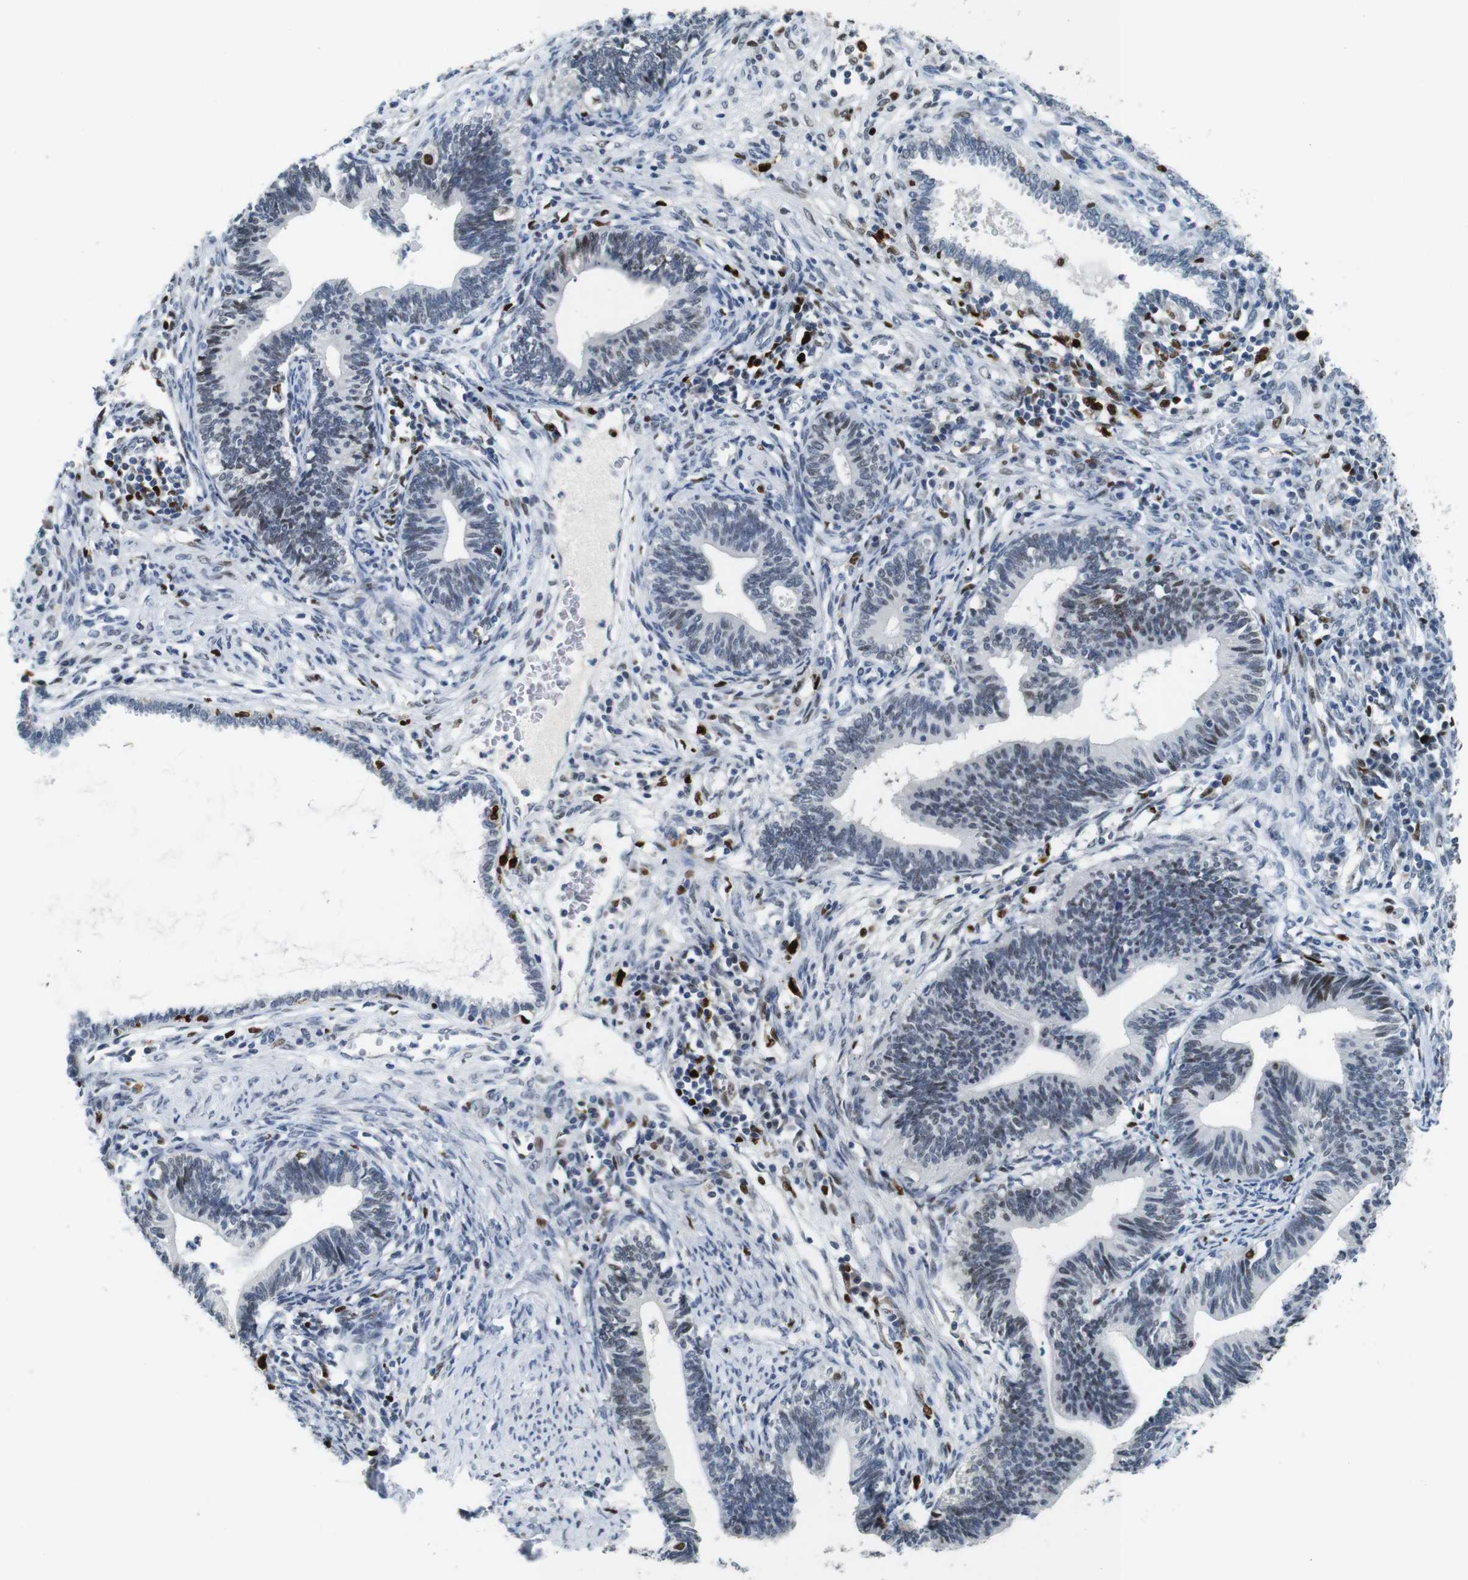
{"staining": {"intensity": "moderate", "quantity": "<25%", "location": "nuclear"}, "tissue": "cervical cancer", "cell_type": "Tumor cells", "image_type": "cancer", "snomed": [{"axis": "morphology", "description": "Adenocarcinoma, NOS"}, {"axis": "topography", "description": "Cervix"}], "caption": "Cervical cancer stained with a protein marker displays moderate staining in tumor cells.", "gene": "IRF8", "patient": {"sex": "female", "age": 44}}